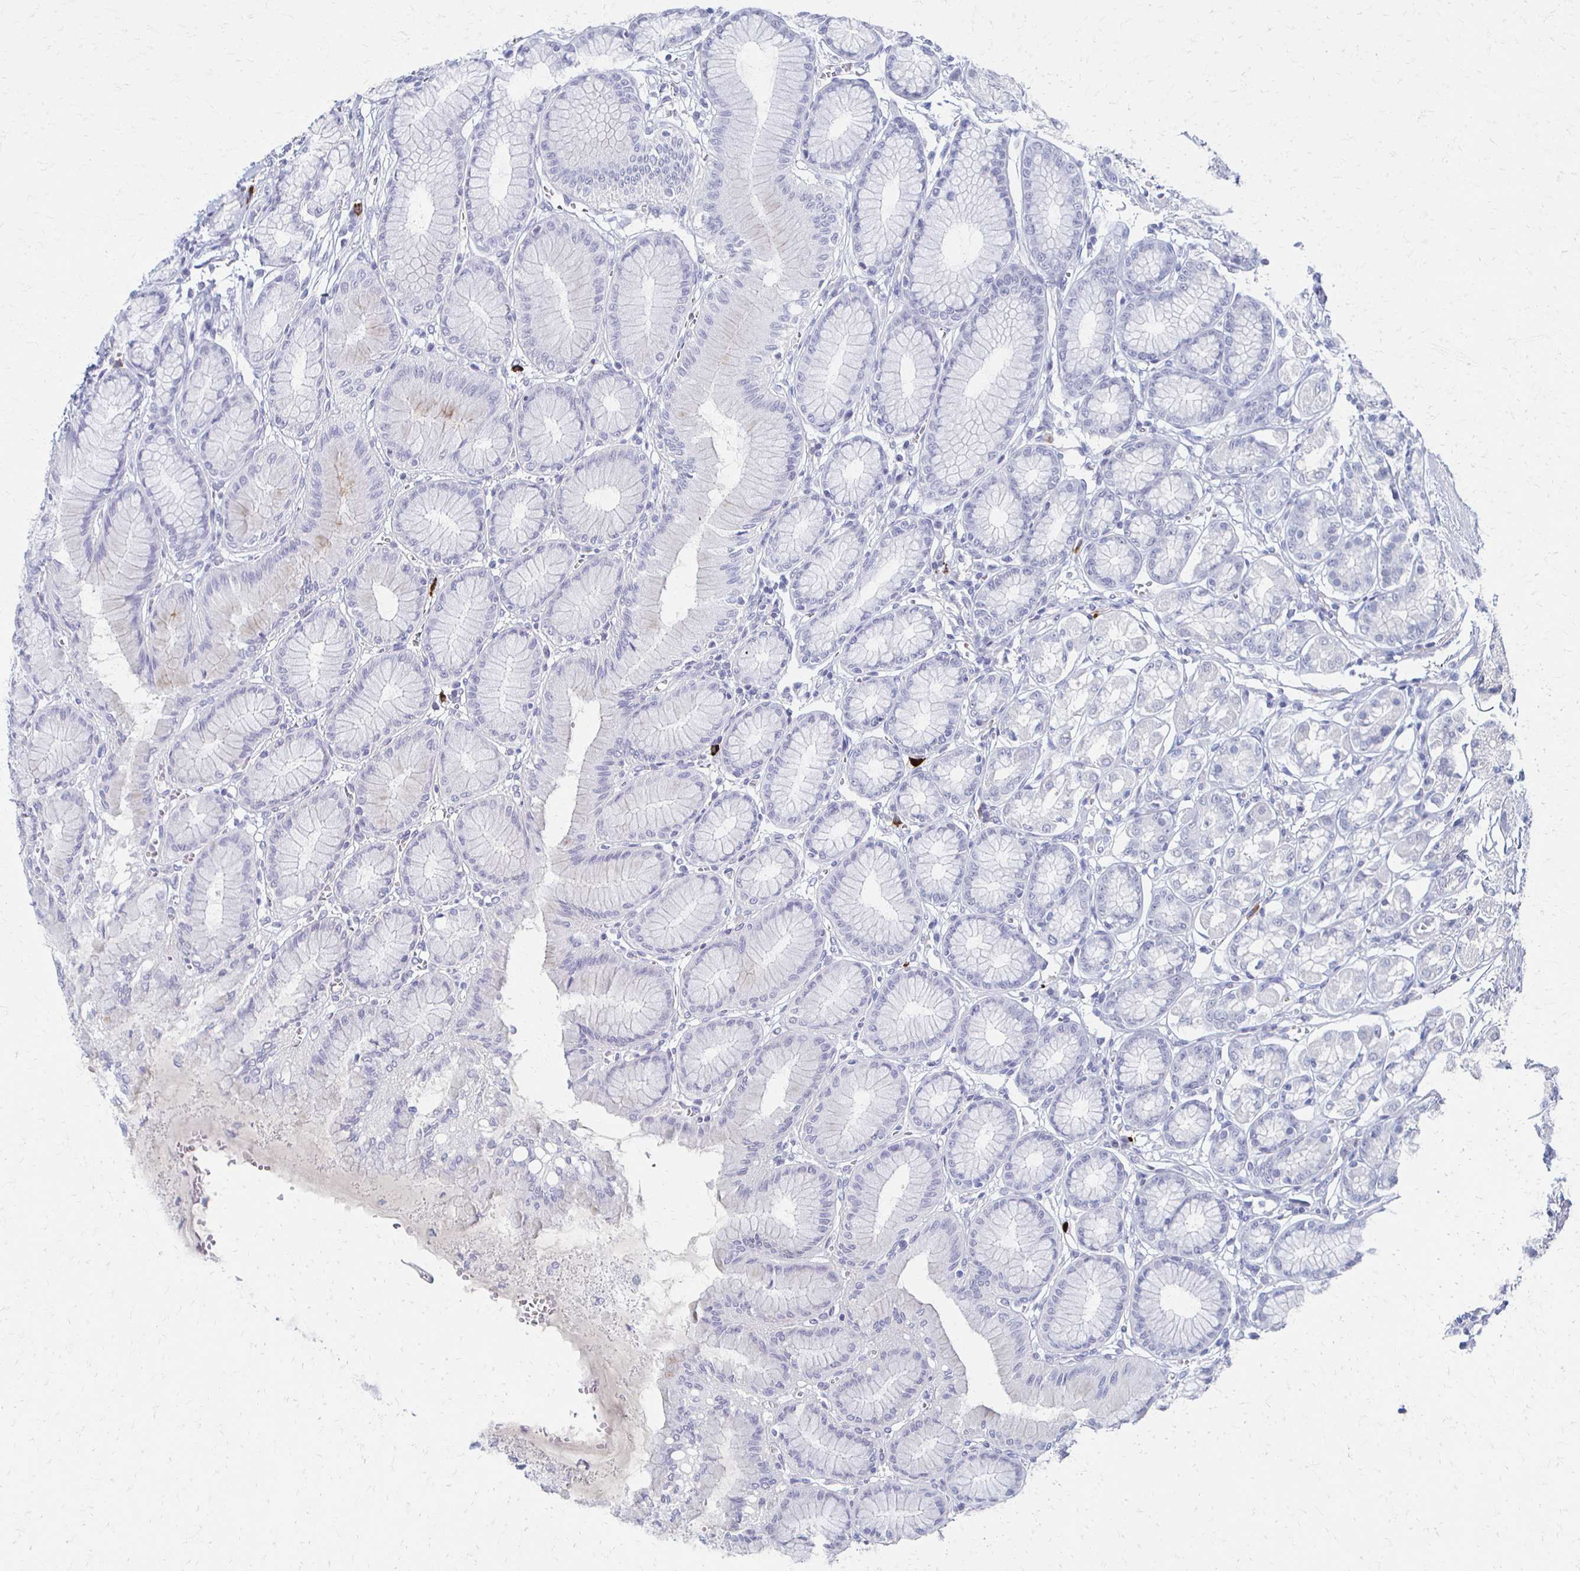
{"staining": {"intensity": "negative", "quantity": "none", "location": "none"}, "tissue": "stomach", "cell_type": "Glandular cells", "image_type": "normal", "snomed": [{"axis": "morphology", "description": "Normal tissue, NOS"}, {"axis": "topography", "description": "Stomach"}, {"axis": "topography", "description": "Stomach, lower"}], "caption": "Protein analysis of normal stomach shows no significant staining in glandular cells. (DAB (3,3'-diaminobenzidine) immunohistochemistry (IHC), high magnification).", "gene": "CXCR2", "patient": {"sex": "male", "age": 76}}